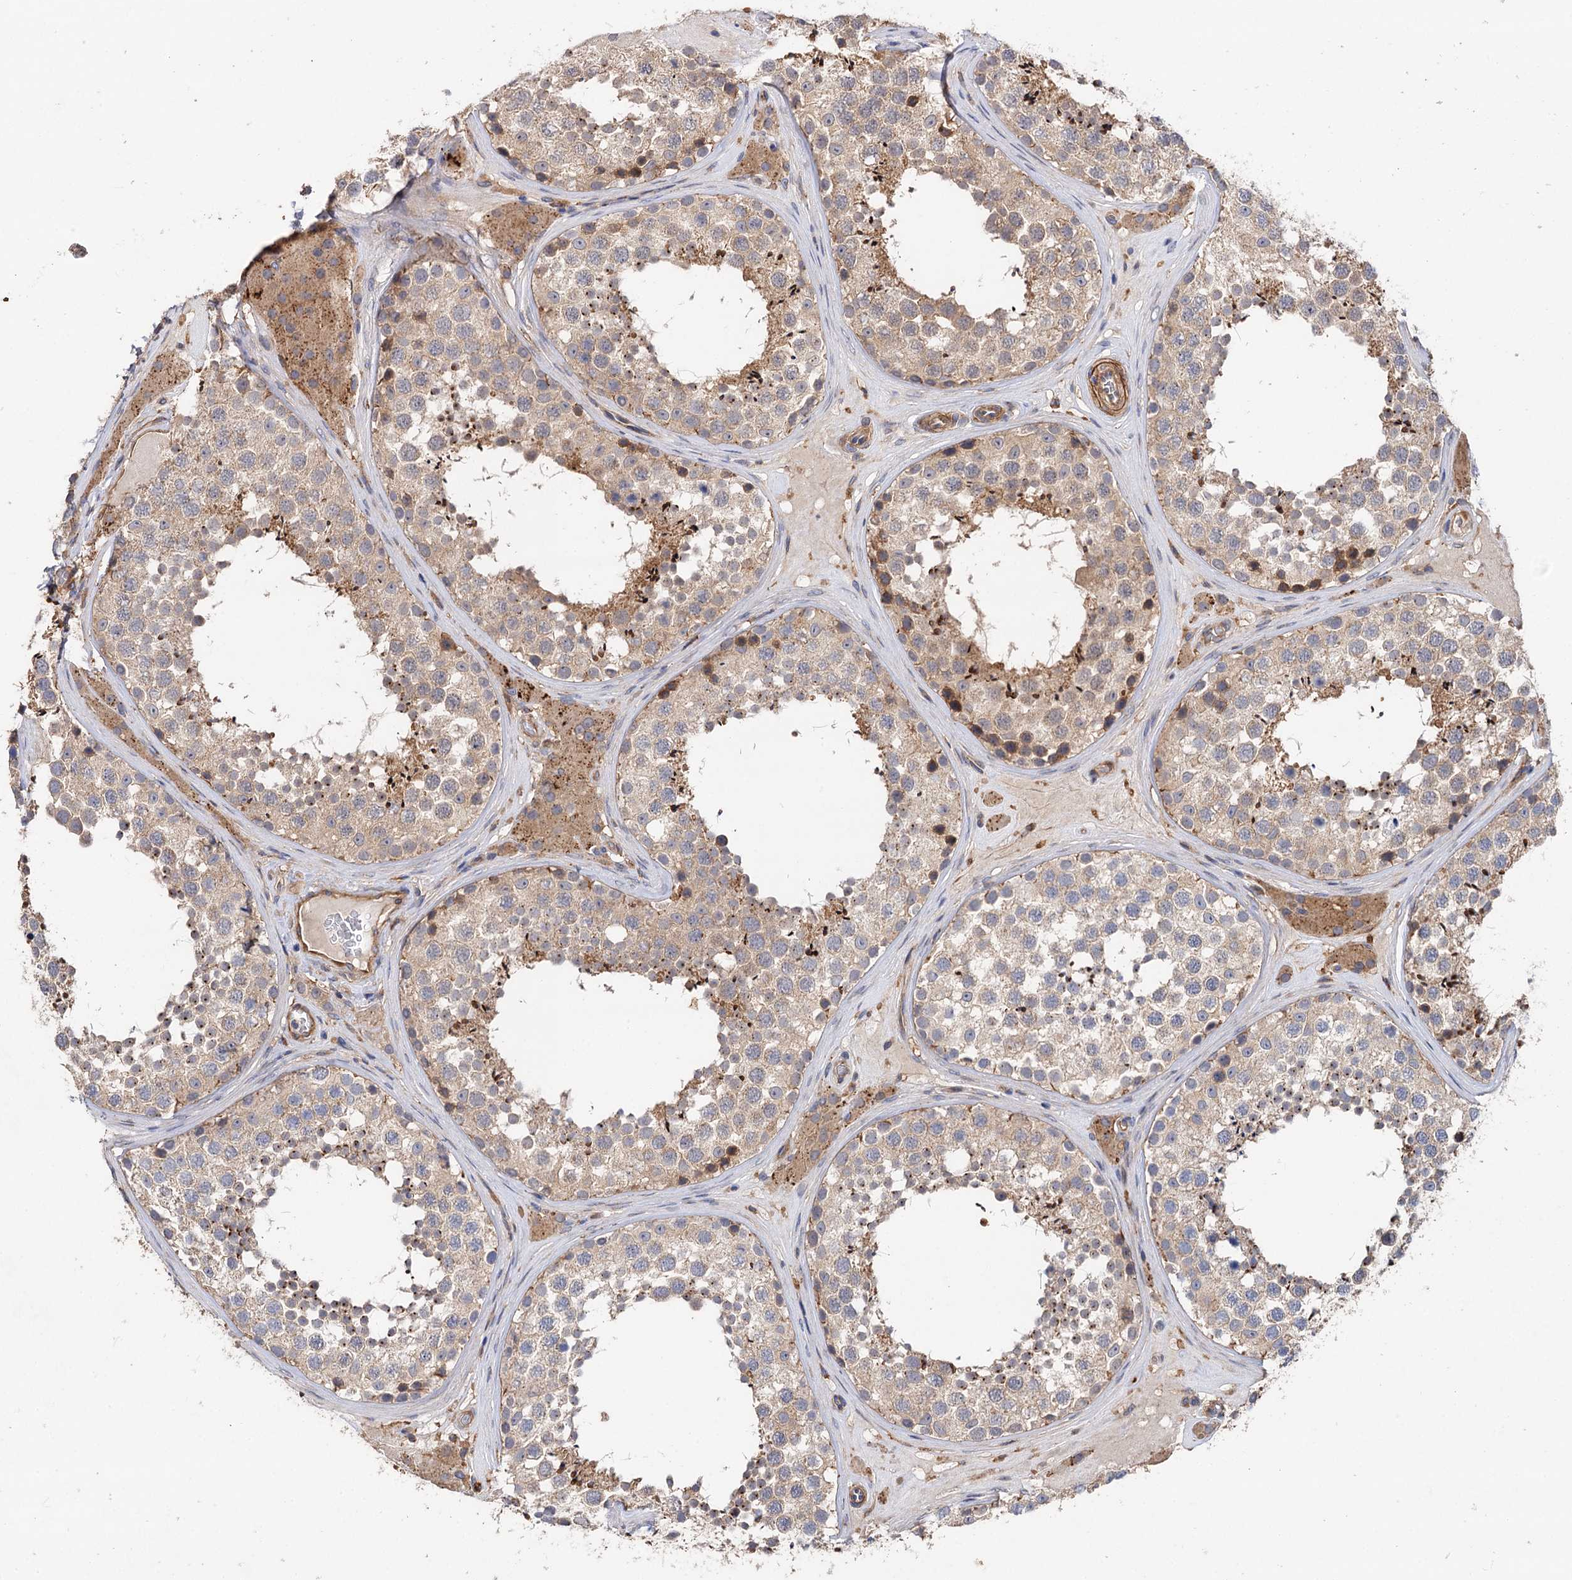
{"staining": {"intensity": "weak", "quantity": ">75%", "location": "cytoplasmic/membranous"}, "tissue": "testis", "cell_type": "Cells in seminiferous ducts", "image_type": "normal", "snomed": [{"axis": "morphology", "description": "Normal tissue, NOS"}, {"axis": "topography", "description": "Testis"}], "caption": "An immunohistochemistry (IHC) micrograph of benign tissue is shown. Protein staining in brown labels weak cytoplasmic/membranous positivity in testis within cells in seminiferous ducts.", "gene": "CSAD", "patient": {"sex": "male", "age": 46}}